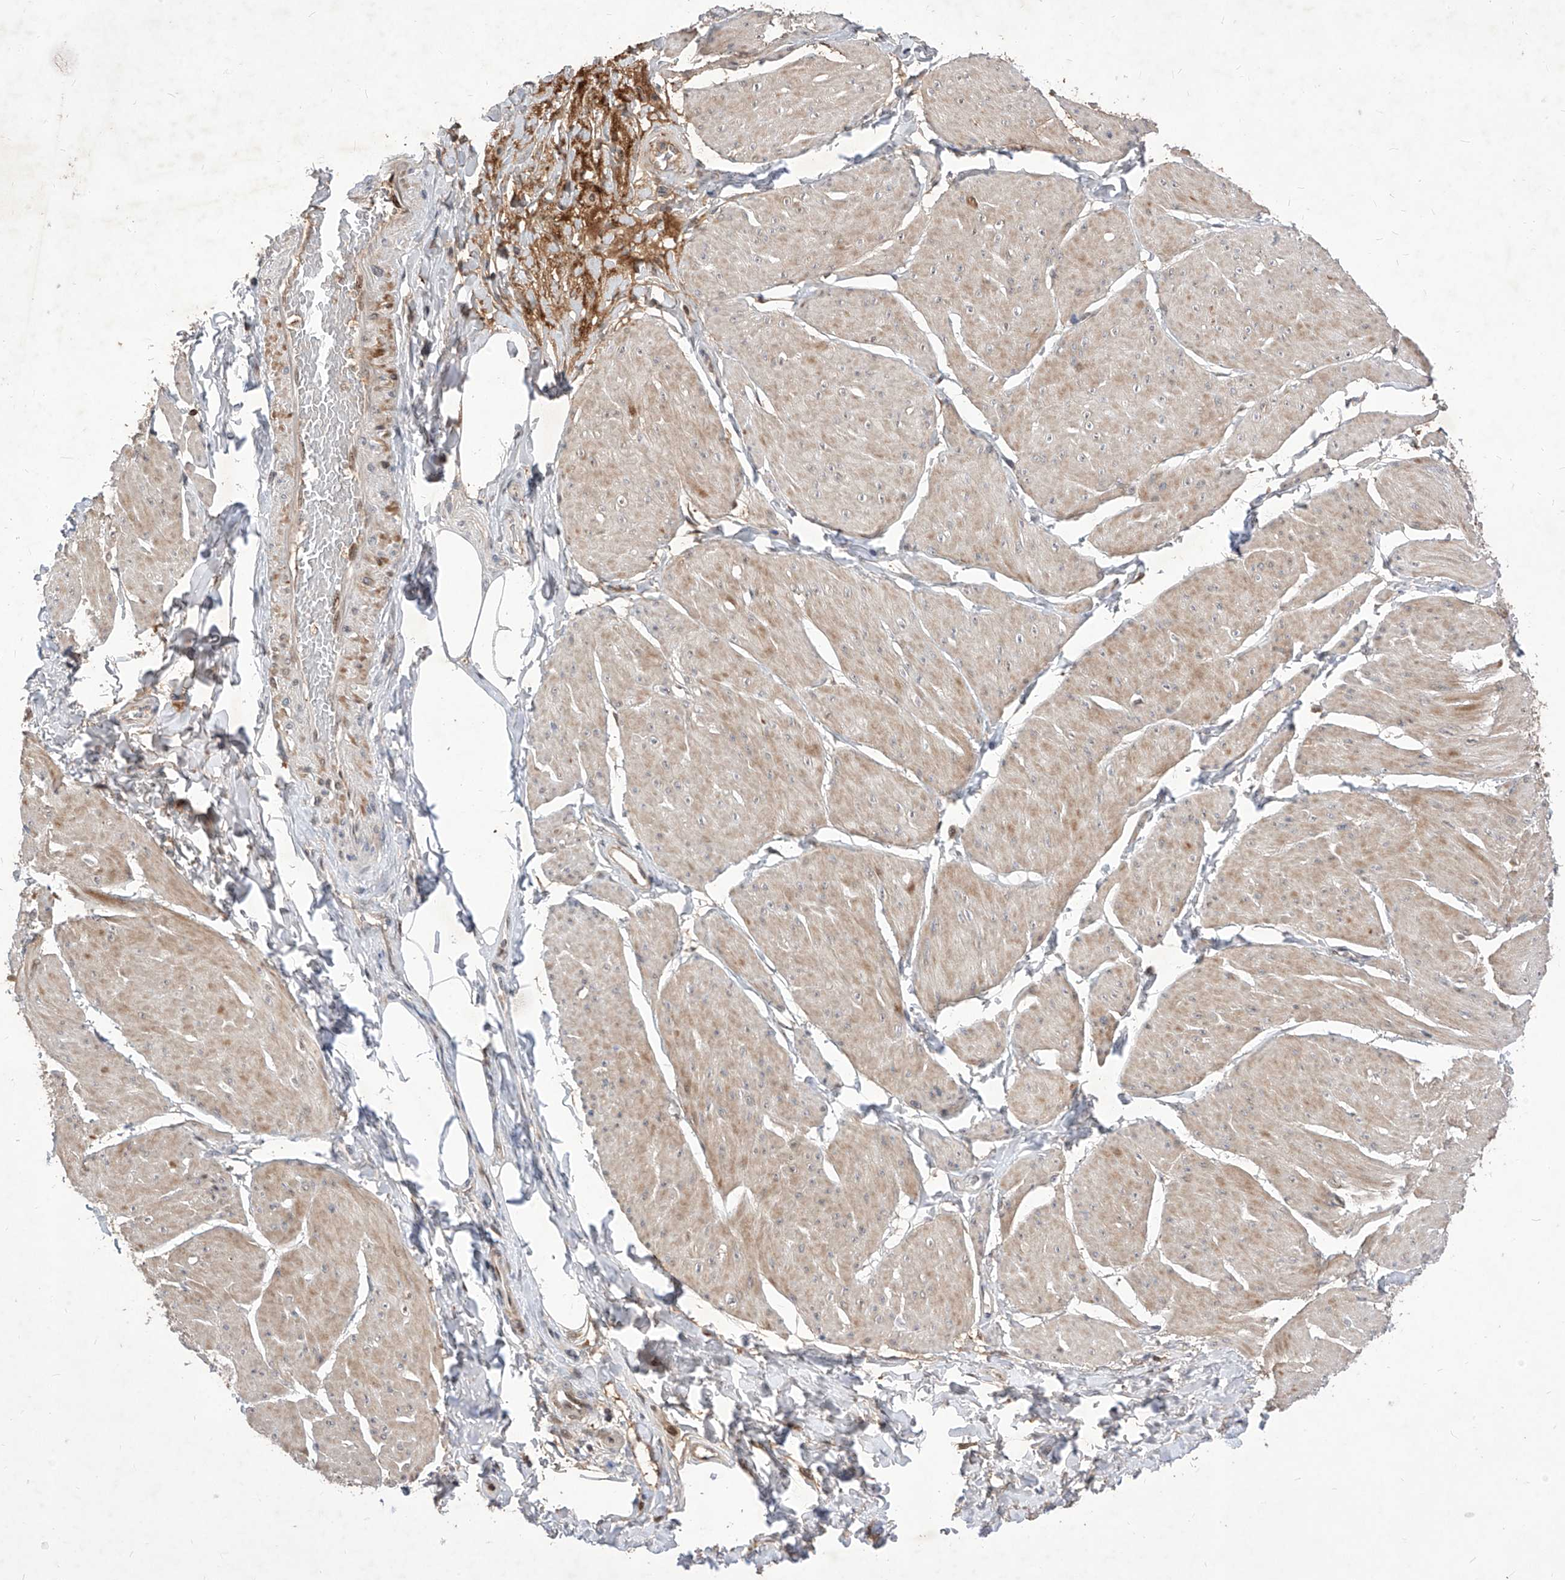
{"staining": {"intensity": "weak", "quantity": "25%-75%", "location": "cytoplasmic/membranous,nuclear"}, "tissue": "smooth muscle", "cell_type": "Smooth muscle cells", "image_type": "normal", "snomed": [{"axis": "morphology", "description": "Urothelial carcinoma, High grade"}, {"axis": "topography", "description": "Urinary bladder"}], "caption": "Immunohistochemical staining of unremarkable human smooth muscle shows weak cytoplasmic/membranous,nuclear protein staining in about 25%-75% of smooth muscle cells. (IHC, brightfield microscopy, high magnification).", "gene": "LGR4", "patient": {"sex": "male", "age": 46}}